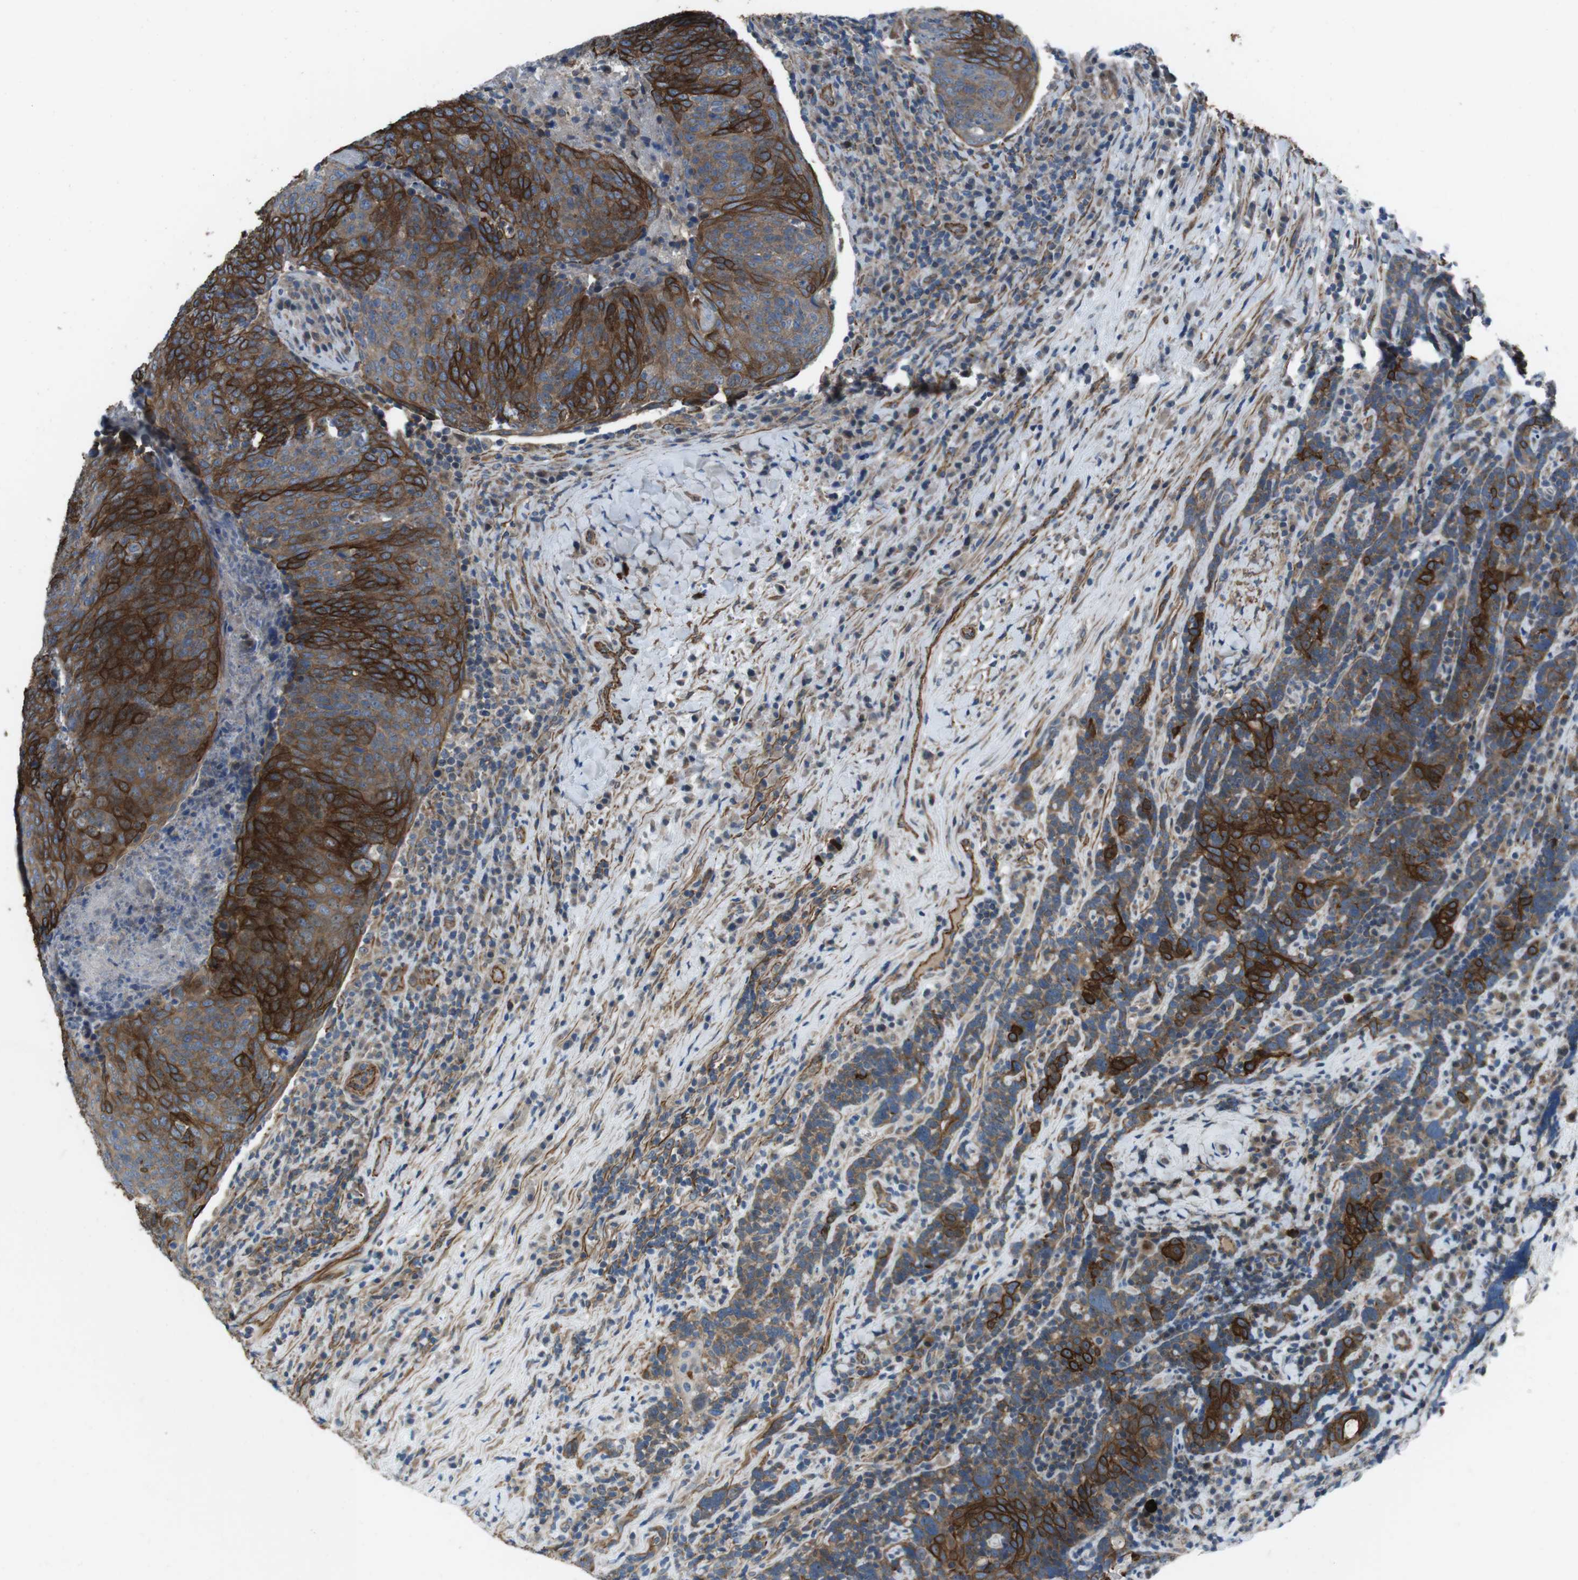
{"staining": {"intensity": "strong", "quantity": "25%-75%", "location": "cytoplasmic/membranous"}, "tissue": "head and neck cancer", "cell_type": "Tumor cells", "image_type": "cancer", "snomed": [{"axis": "morphology", "description": "Squamous cell carcinoma, NOS"}, {"axis": "morphology", "description": "Squamous cell carcinoma, metastatic, NOS"}, {"axis": "topography", "description": "Lymph node"}, {"axis": "topography", "description": "Head-Neck"}], "caption": "Human head and neck cancer stained with a brown dye shows strong cytoplasmic/membranous positive staining in about 25%-75% of tumor cells.", "gene": "FAM174B", "patient": {"sex": "male", "age": 62}}